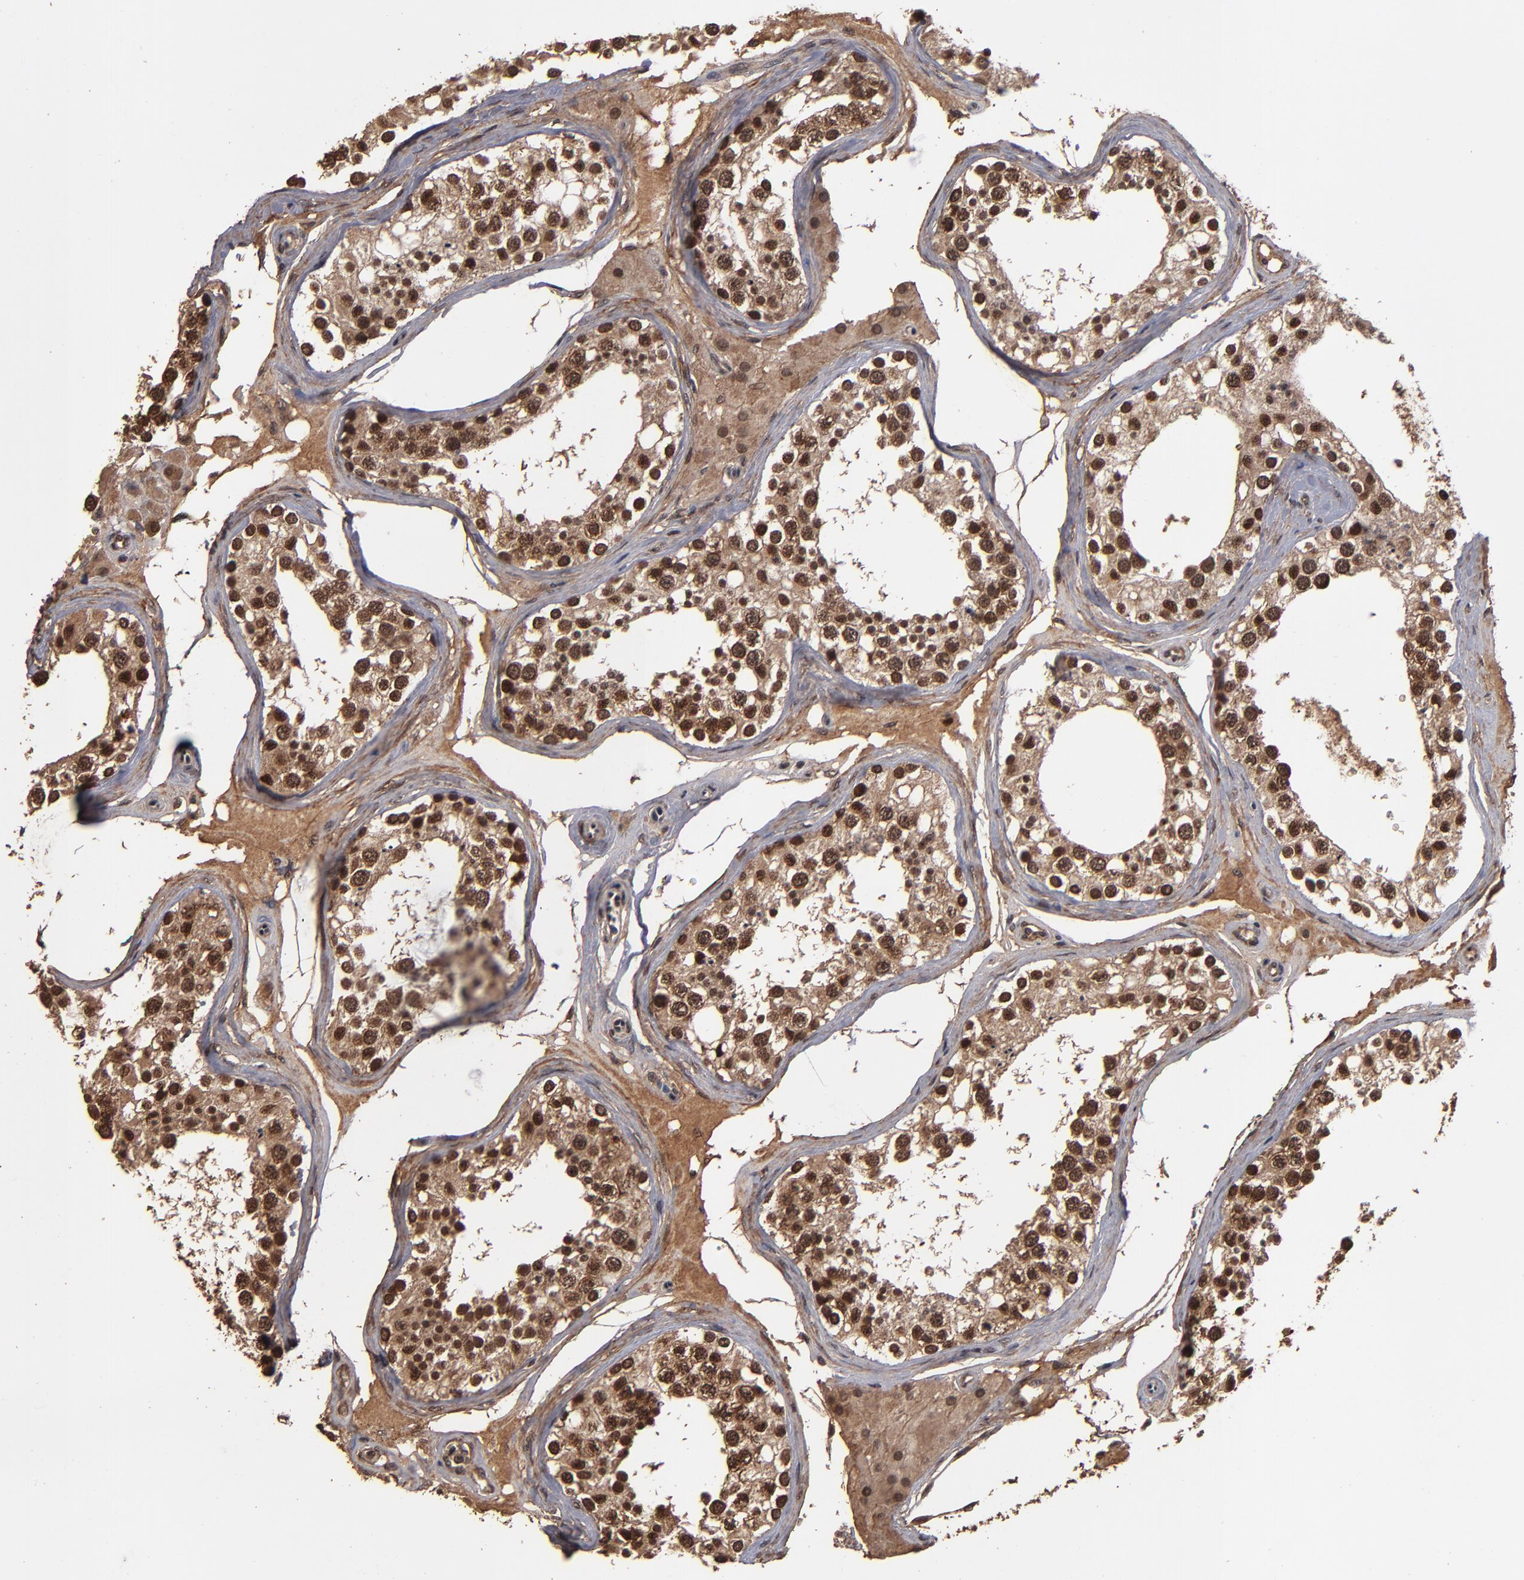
{"staining": {"intensity": "moderate", "quantity": ">75%", "location": "cytoplasmic/membranous,nuclear"}, "tissue": "testis", "cell_type": "Cells in seminiferous ducts", "image_type": "normal", "snomed": [{"axis": "morphology", "description": "Normal tissue, NOS"}, {"axis": "topography", "description": "Testis"}], "caption": "Testis stained with a protein marker displays moderate staining in cells in seminiferous ducts.", "gene": "NXF2B", "patient": {"sex": "male", "age": 68}}